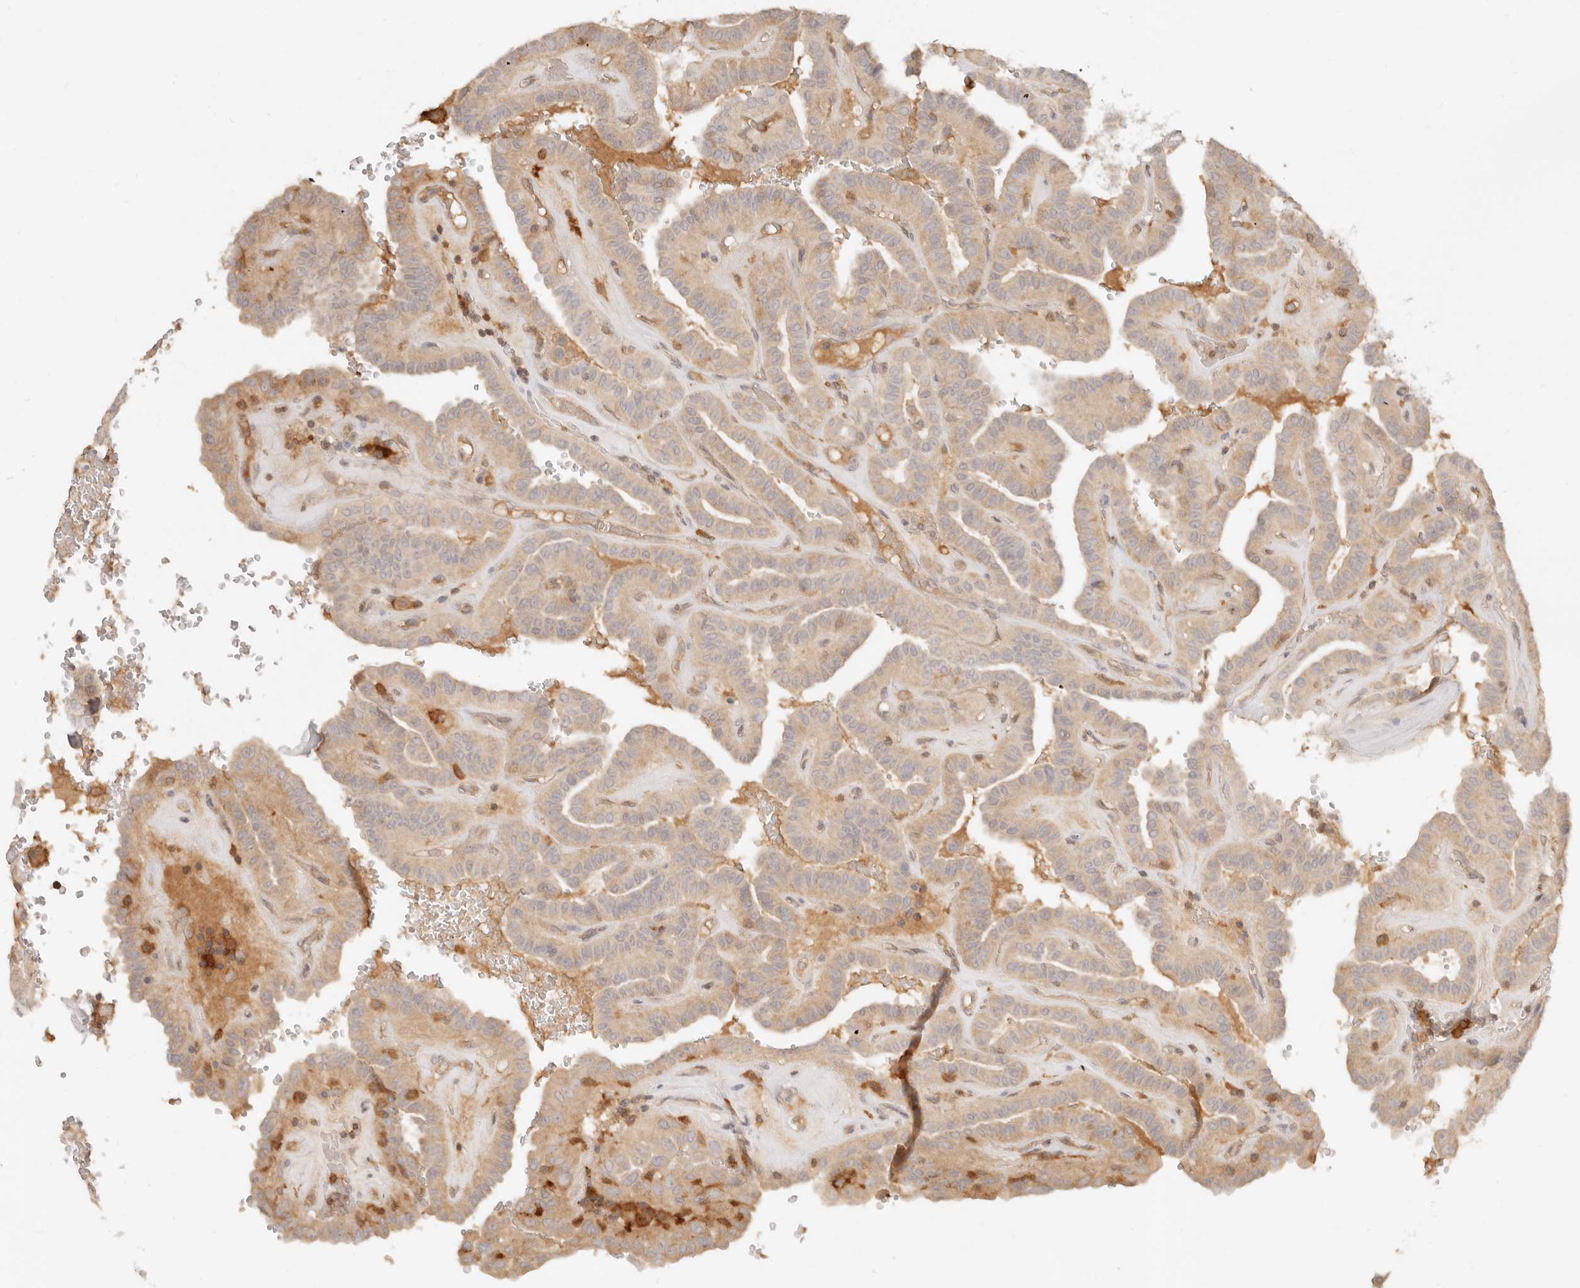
{"staining": {"intensity": "weak", "quantity": ">75%", "location": "cytoplasmic/membranous"}, "tissue": "thyroid cancer", "cell_type": "Tumor cells", "image_type": "cancer", "snomed": [{"axis": "morphology", "description": "Papillary adenocarcinoma, NOS"}, {"axis": "topography", "description": "Thyroid gland"}], "caption": "Thyroid cancer was stained to show a protein in brown. There is low levels of weak cytoplasmic/membranous expression in approximately >75% of tumor cells.", "gene": "NECAP2", "patient": {"sex": "male", "age": 77}}